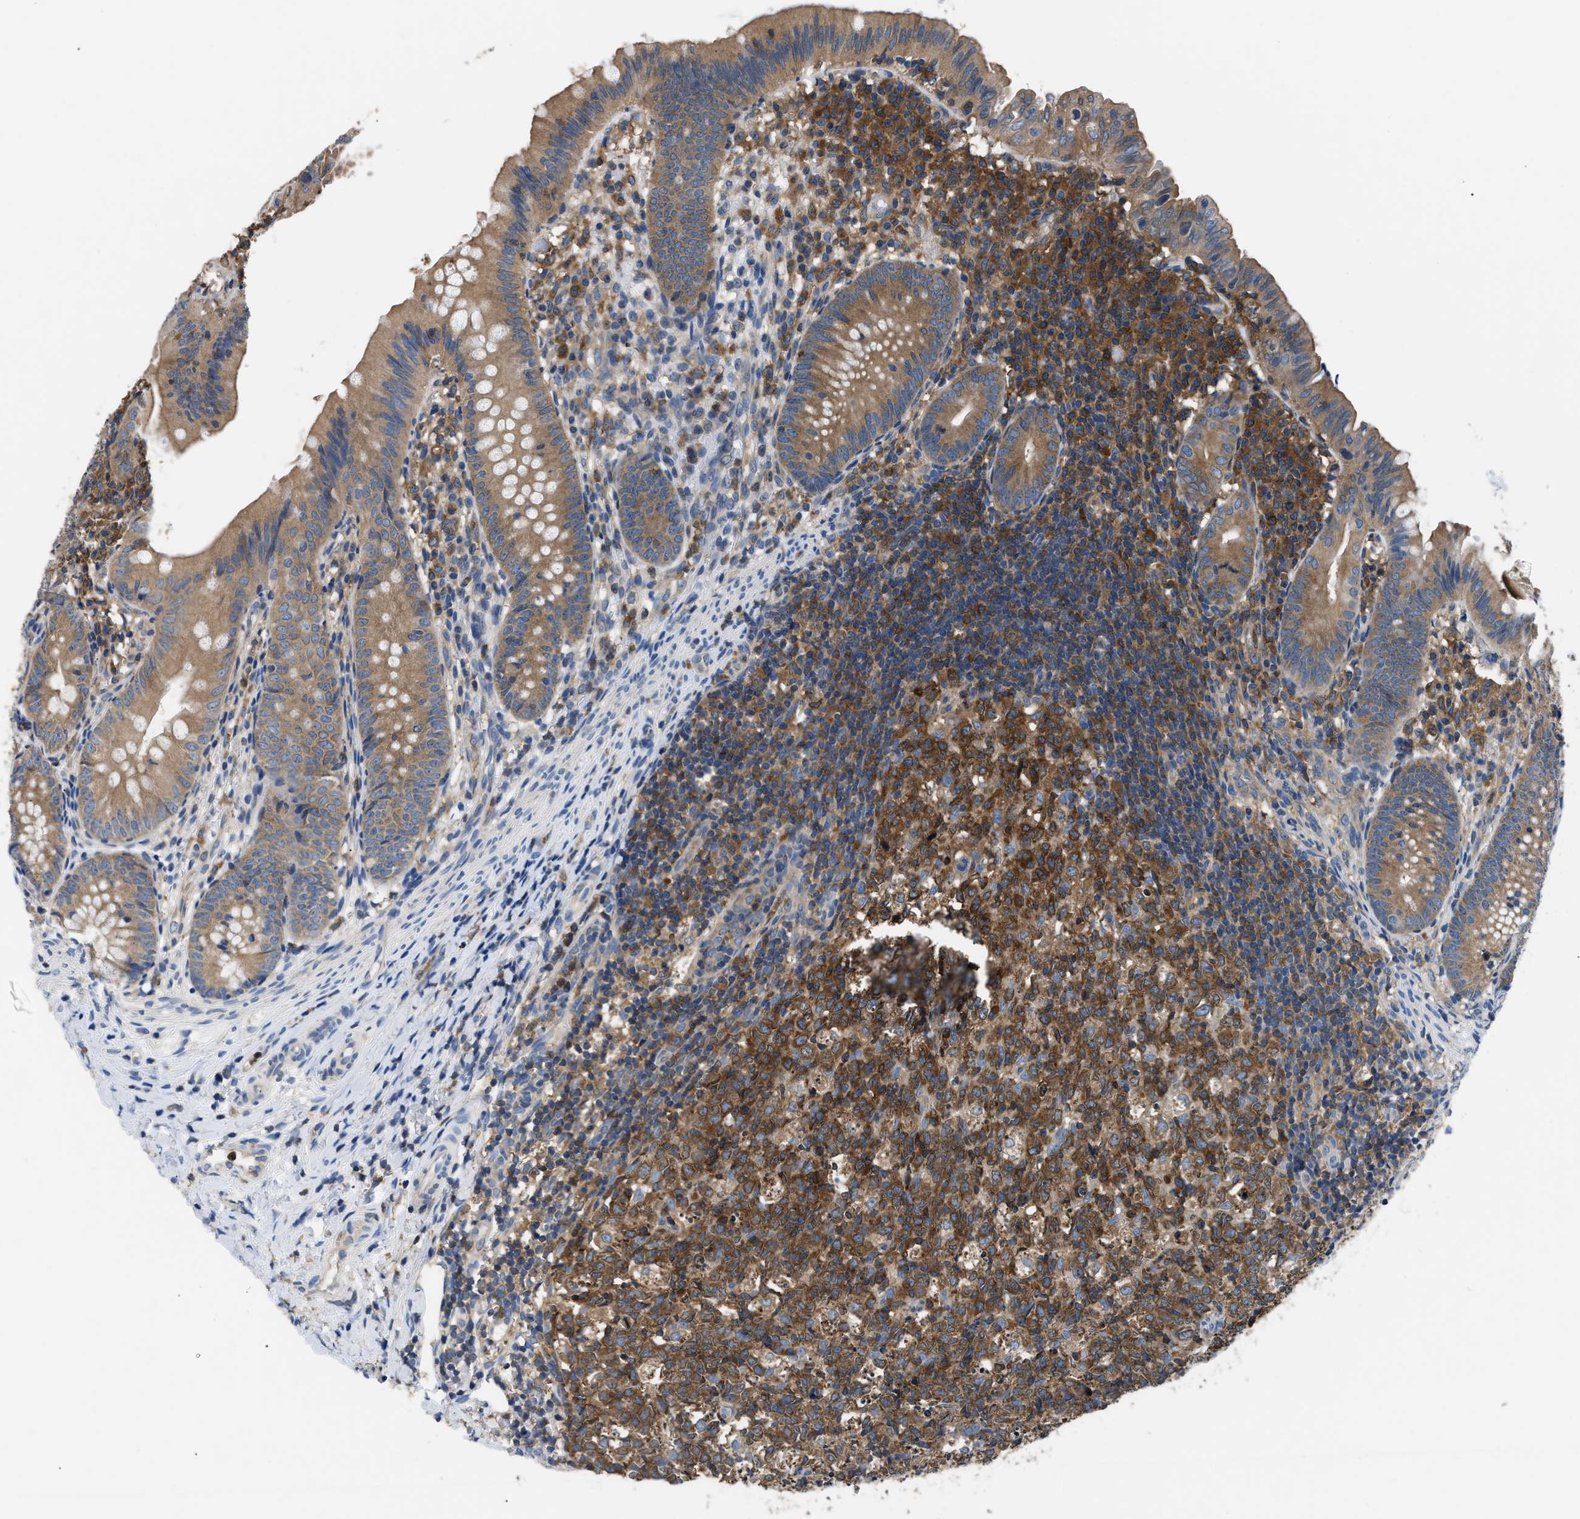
{"staining": {"intensity": "moderate", "quantity": ">75%", "location": "cytoplasmic/membranous"}, "tissue": "appendix", "cell_type": "Glandular cells", "image_type": "normal", "snomed": [{"axis": "morphology", "description": "Normal tissue, NOS"}, {"axis": "topography", "description": "Appendix"}], "caption": "IHC (DAB) staining of unremarkable appendix exhibits moderate cytoplasmic/membranous protein expression in approximately >75% of glandular cells.", "gene": "PKM", "patient": {"sex": "male", "age": 1}}